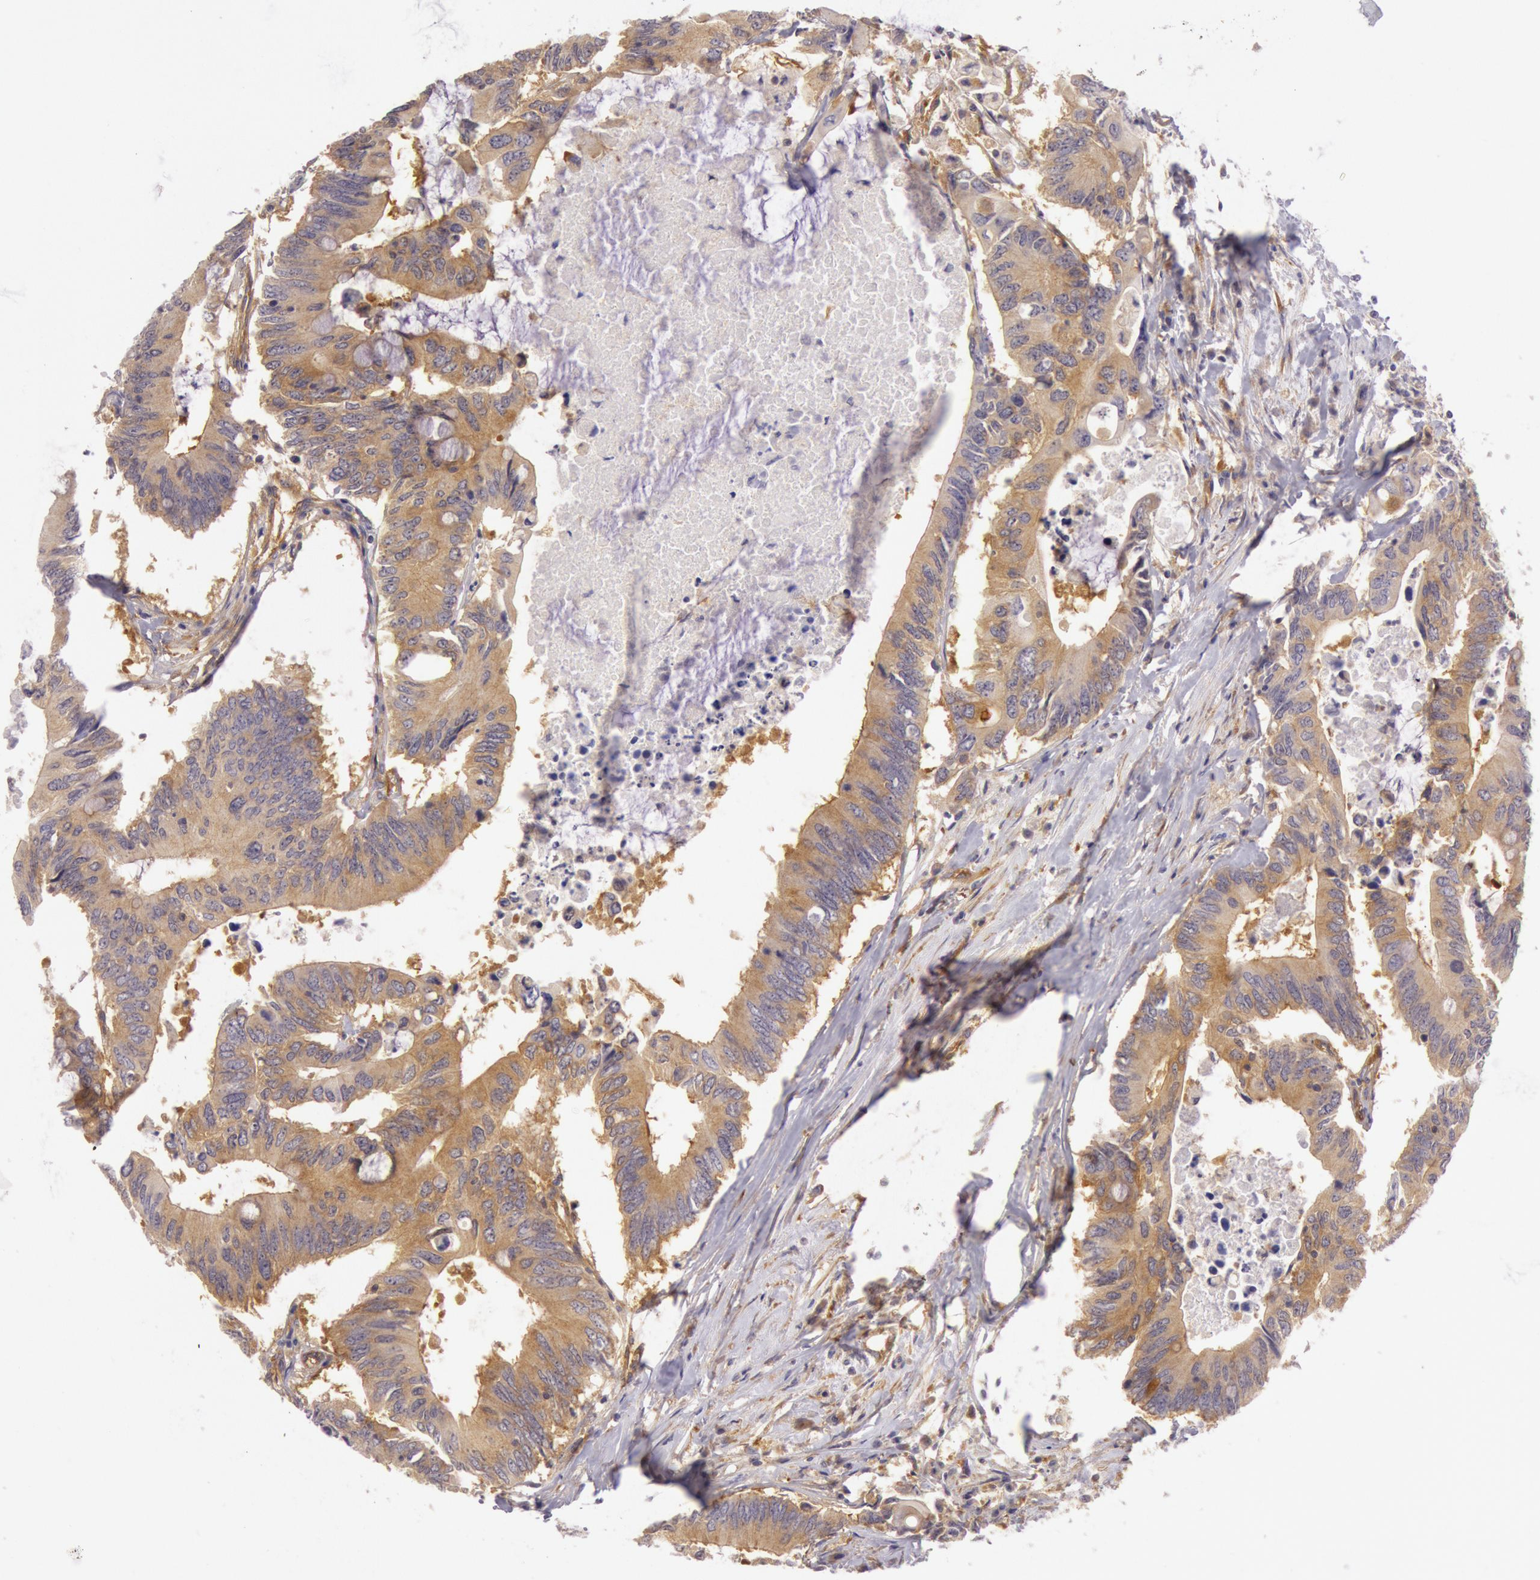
{"staining": {"intensity": "moderate", "quantity": ">75%", "location": "cytoplasmic/membranous"}, "tissue": "colorectal cancer", "cell_type": "Tumor cells", "image_type": "cancer", "snomed": [{"axis": "morphology", "description": "Adenocarcinoma, NOS"}, {"axis": "topography", "description": "Colon"}], "caption": "Immunohistochemical staining of adenocarcinoma (colorectal) exhibits medium levels of moderate cytoplasmic/membranous positivity in about >75% of tumor cells.", "gene": "CHUK", "patient": {"sex": "male", "age": 71}}